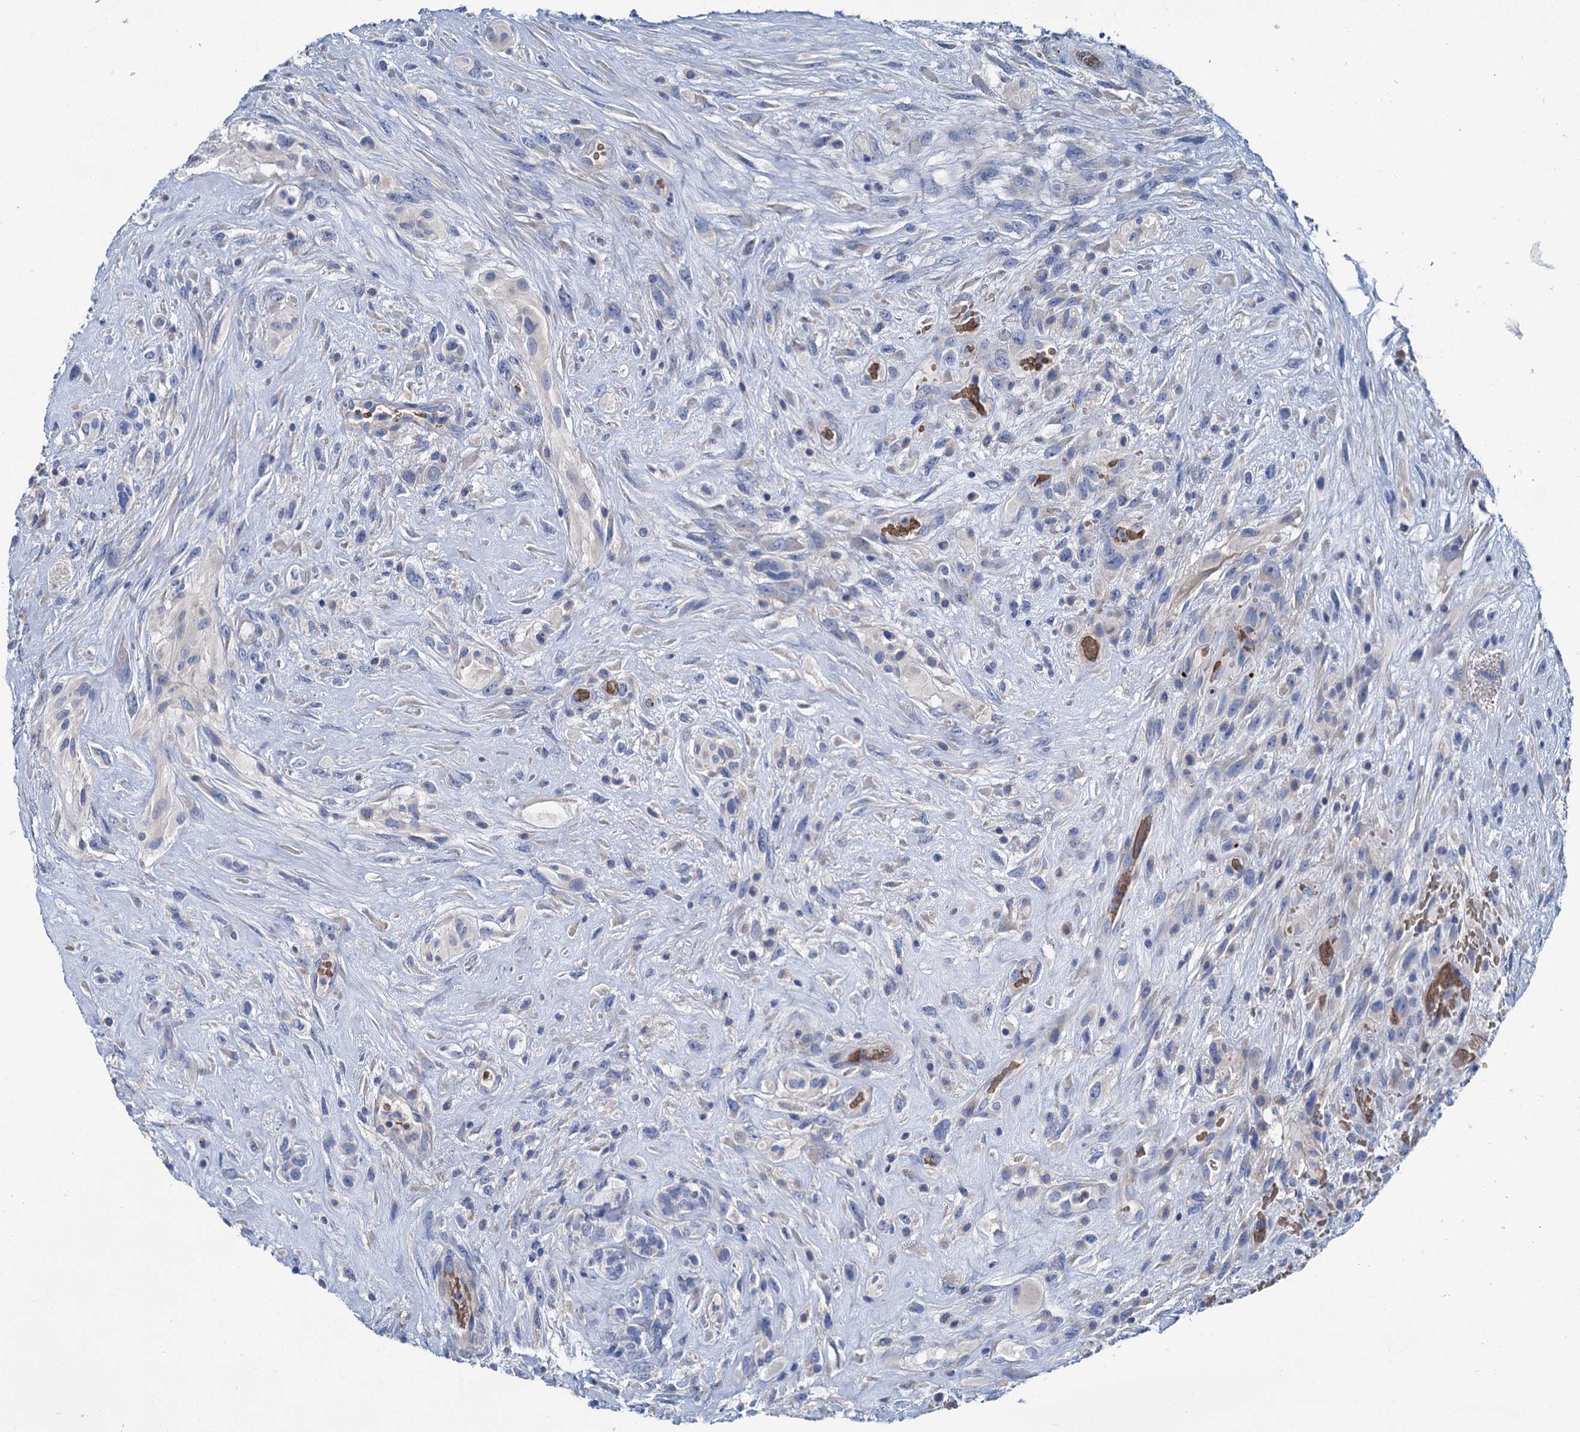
{"staining": {"intensity": "negative", "quantity": "none", "location": "none"}, "tissue": "glioma", "cell_type": "Tumor cells", "image_type": "cancer", "snomed": [{"axis": "morphology", "description": "Glioma, malignant, High grade"}, {"axis": "topography", "description": "Brain"}], "caption": "Immunohistochemistry (IHC) histopathology image of neoplastic tissue: glioma stained with DAB (3,3'-diaminobenzidine) exhibits no significant protein positivity in tumor cells.", "gene": "ATG2A", "patient": {"sex": "male", "age": 61}}